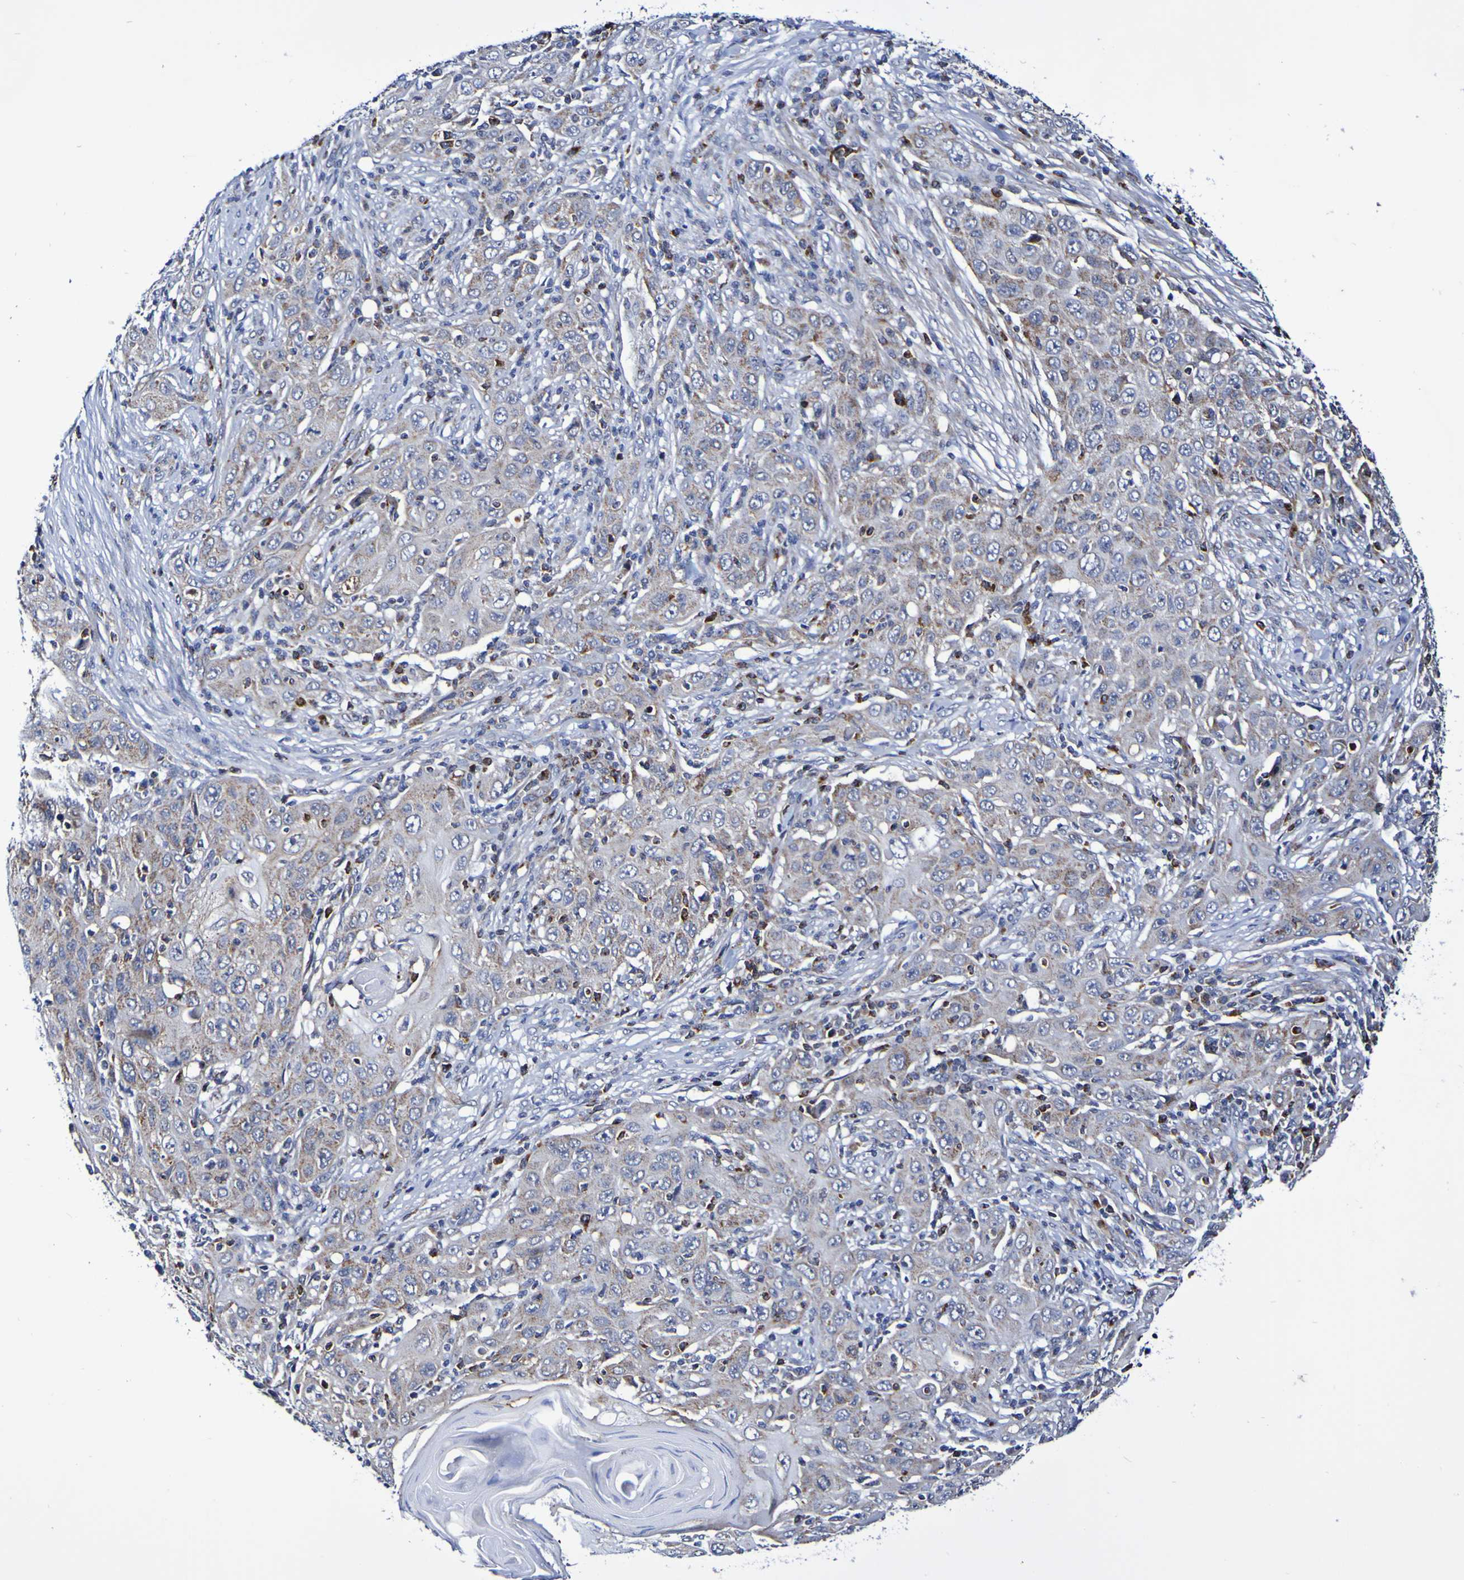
{"staining": {"intensity": "weak", "quantity": ">75%", "location": "cytoplasmic/membranous"}, "tissue": "skin cancer", "cell_type": "Tumor cells", "image_type": "cancer", "snomed": [{"axis": "morphology", "description": "Squamous cell carcinoma, NOS"}, {"axis": "topography", "description": "Skin"}], "caption": "Immunohistochemical staining of skin squamous cell carcinoma demonstrates low levels of weak cytoplasmic/membranous expression in about >75% of tumor cells.", "gene": "GJB1", "patient": {"sex": "female", "age": 88}}